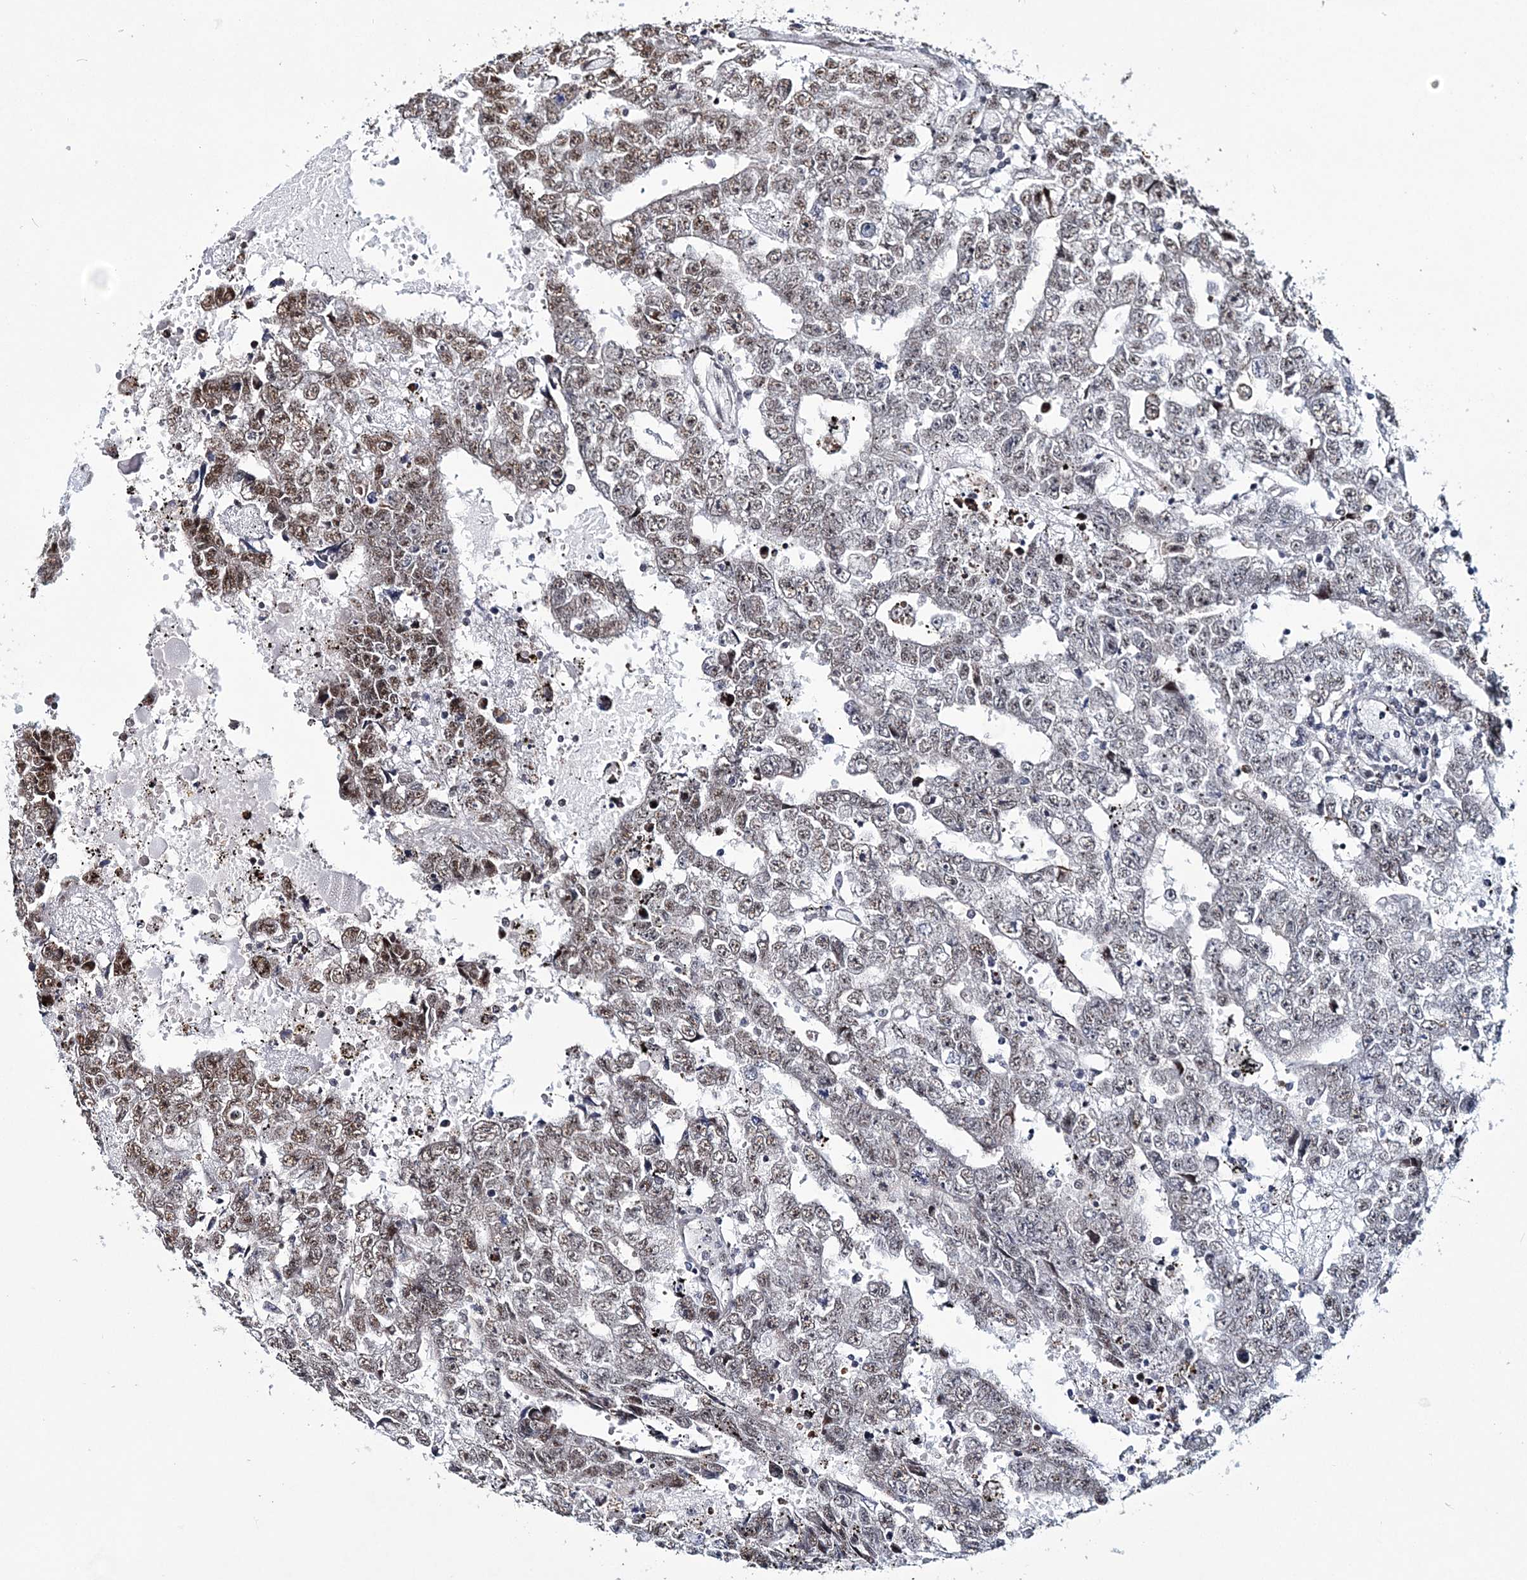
{"staining": {"intensity": "strong", "quantity": "25%-75%", "location": "nuclear"}, "tissue": "testis cancer", "cell_type": "Tumor cells", "image_type": "cancer", "snomed": [{"axis": "morphology", "description": "Carcinoma, Embryonal, NOS"}, {"axis": "topography", "description": "Testis"}], "caption": "Immunohistochemistry (IHC) of testis cancer (embryonal carcinoma) reveals high levels of strong nuclear staining in about 25%-75% of tumor cells.", "gene": "TATDN2", "patient": {"sex": "male", "age": 25}}